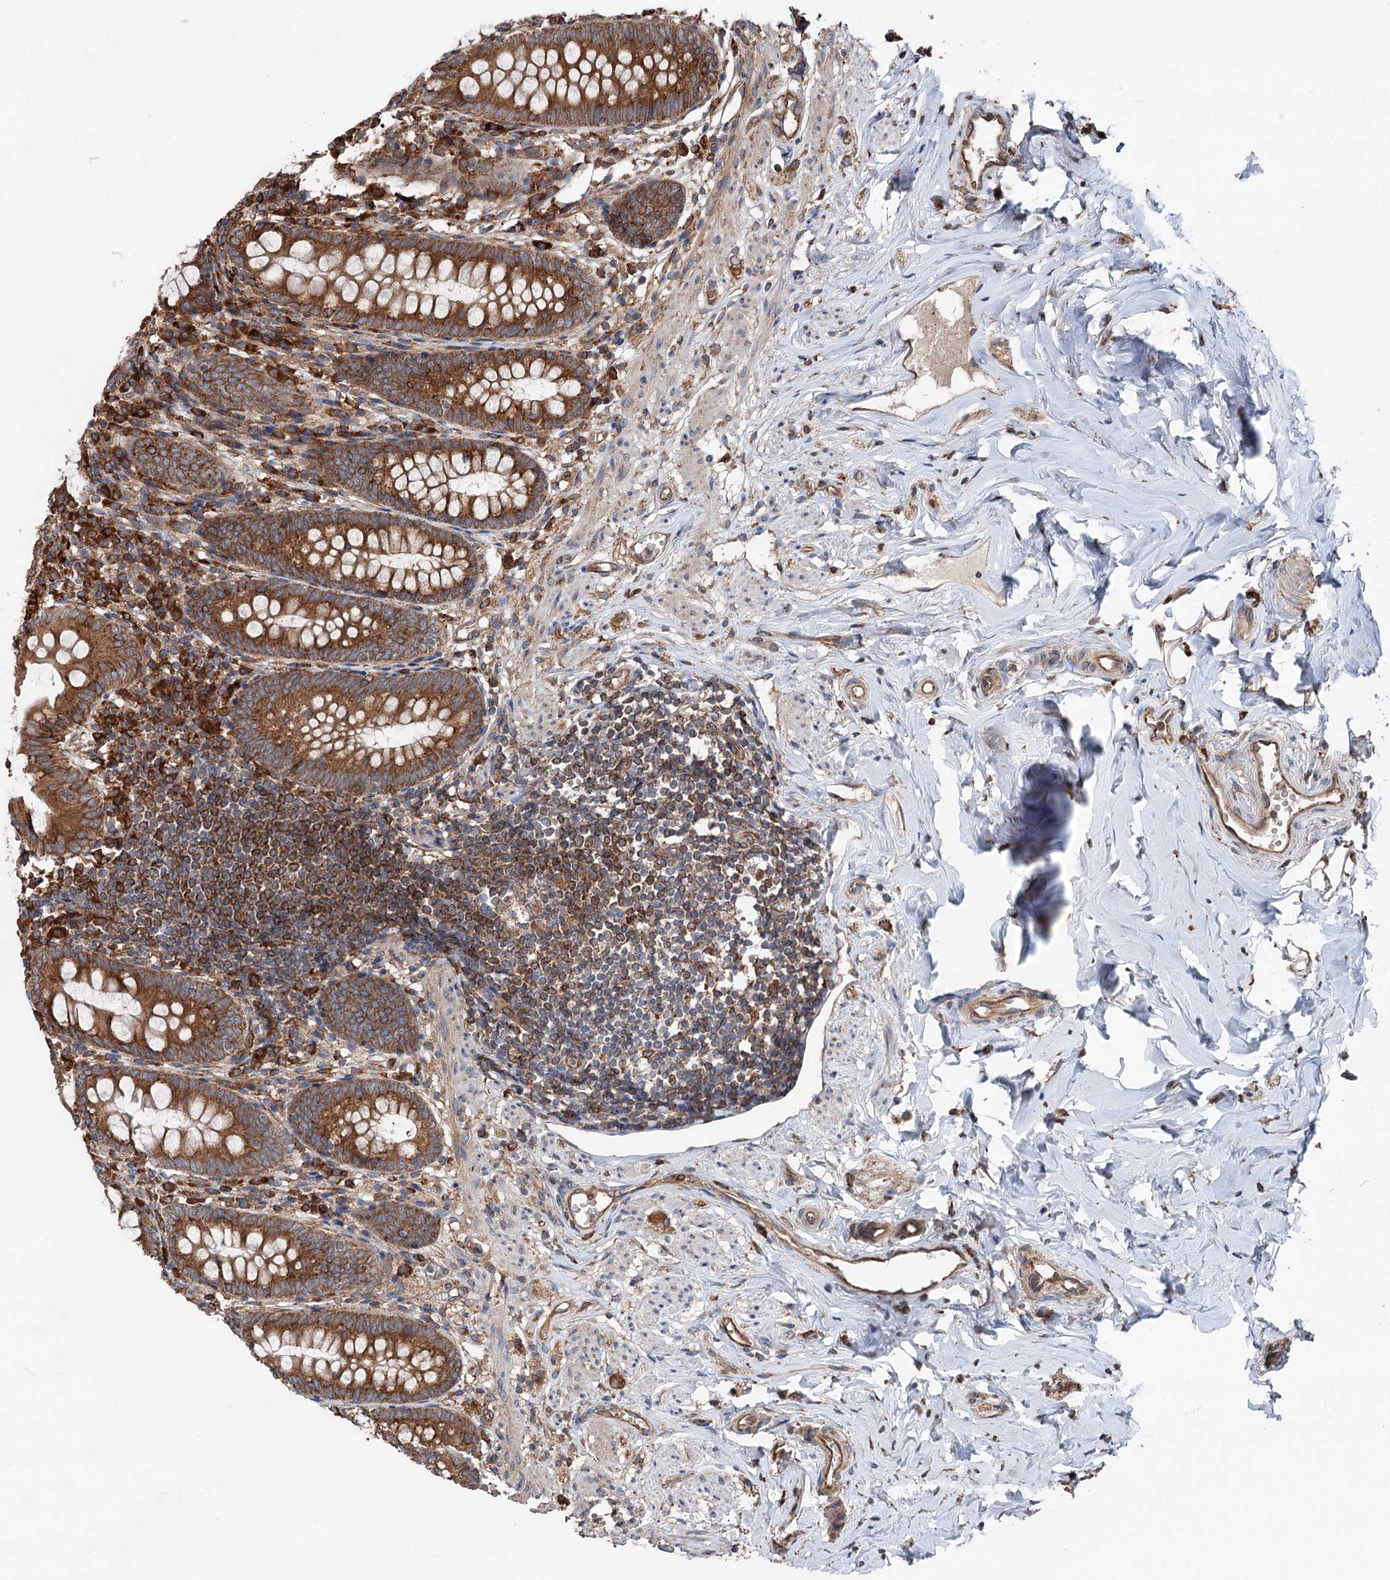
{"staining": {"intensity": "moderate", "quantity": ">75%", "location": "cytoplasmic/membranous"}, "tissue": "appendix", "cell_type": "Glandular cells", "image_type": "normal", "snomed": [{"axis": "morphology", "description": "Normal tissue, NOS"}, {"axis": "topography", "description": "Appendix"}], "caption": "This image exhibits immunohistochemistry (IHC) staining of benign human appendix, with medium moderate cytoplasmic/membranous expression in approximately >75% of glandular cells.", "gene": "ERP29", "patient": {"sex": "female", "age": 51}}